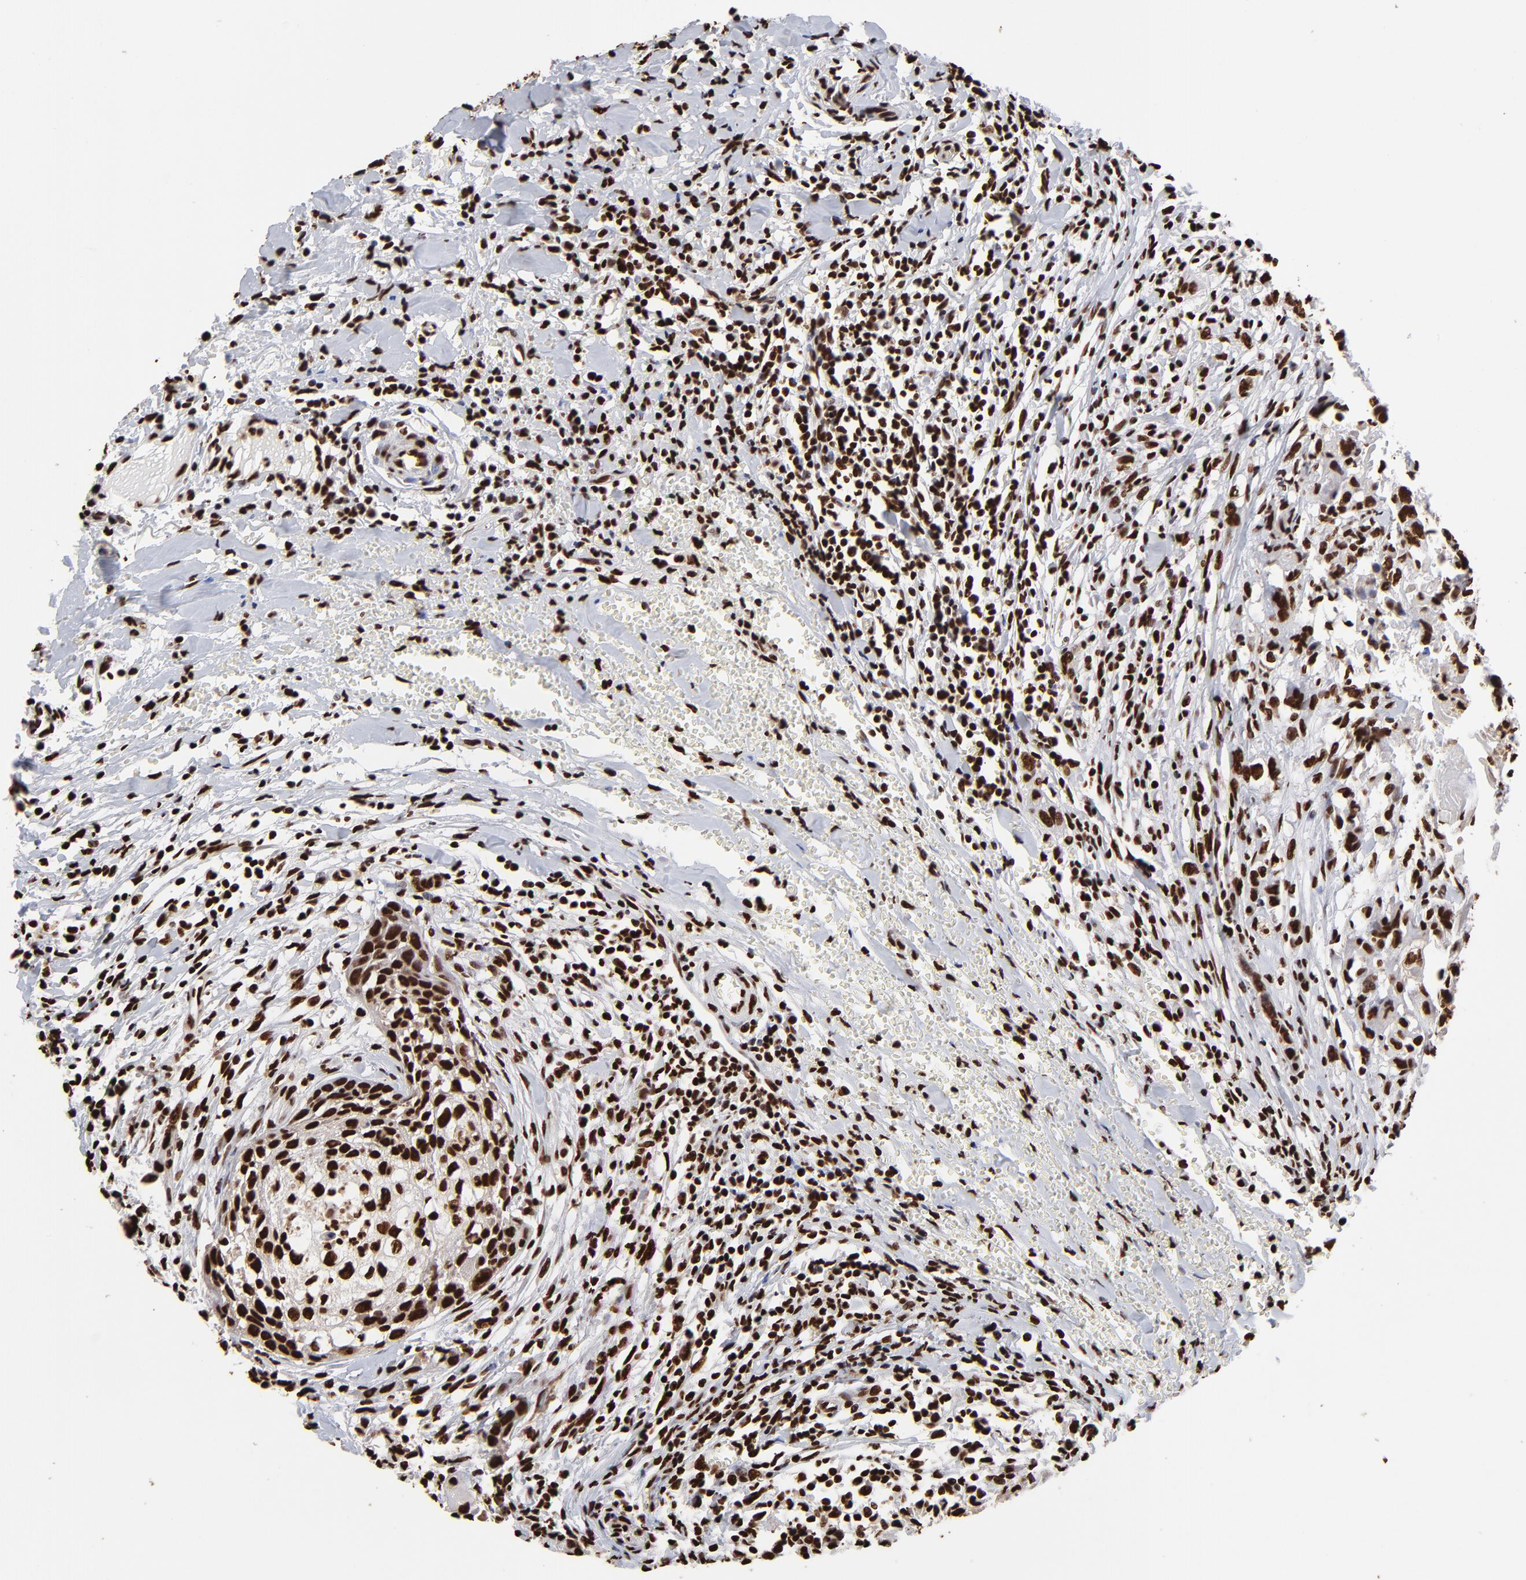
{"staining": {"intensity": "strong", "quantity": ">75%", "location": "cytoplasmic/membranous,nuclear"}, "tissue": "head and neck cancer", "cell_type": "Tumor cells", "image_type": "cancer", "snomed": [{"axis": "morphology", "description": "Squamous cell carcinoma, NOS"}, {"axis": "topography", "description": "Head-Neck"}], "caption": "Strong cytoplasmic/membranous and nuclear positivity is identified in approximately >75% of tumor cells in head and neck squamous cell carcinoma. The staining was performed using DAB (3,3'-diaminobenzidine) to visualize the protein expression in brown, while the nuclei were stained in blue with hematoxylin (Magnification: 20x).", "gene": "ZNF544", "patient": {"sex": "male", "age": 64}}